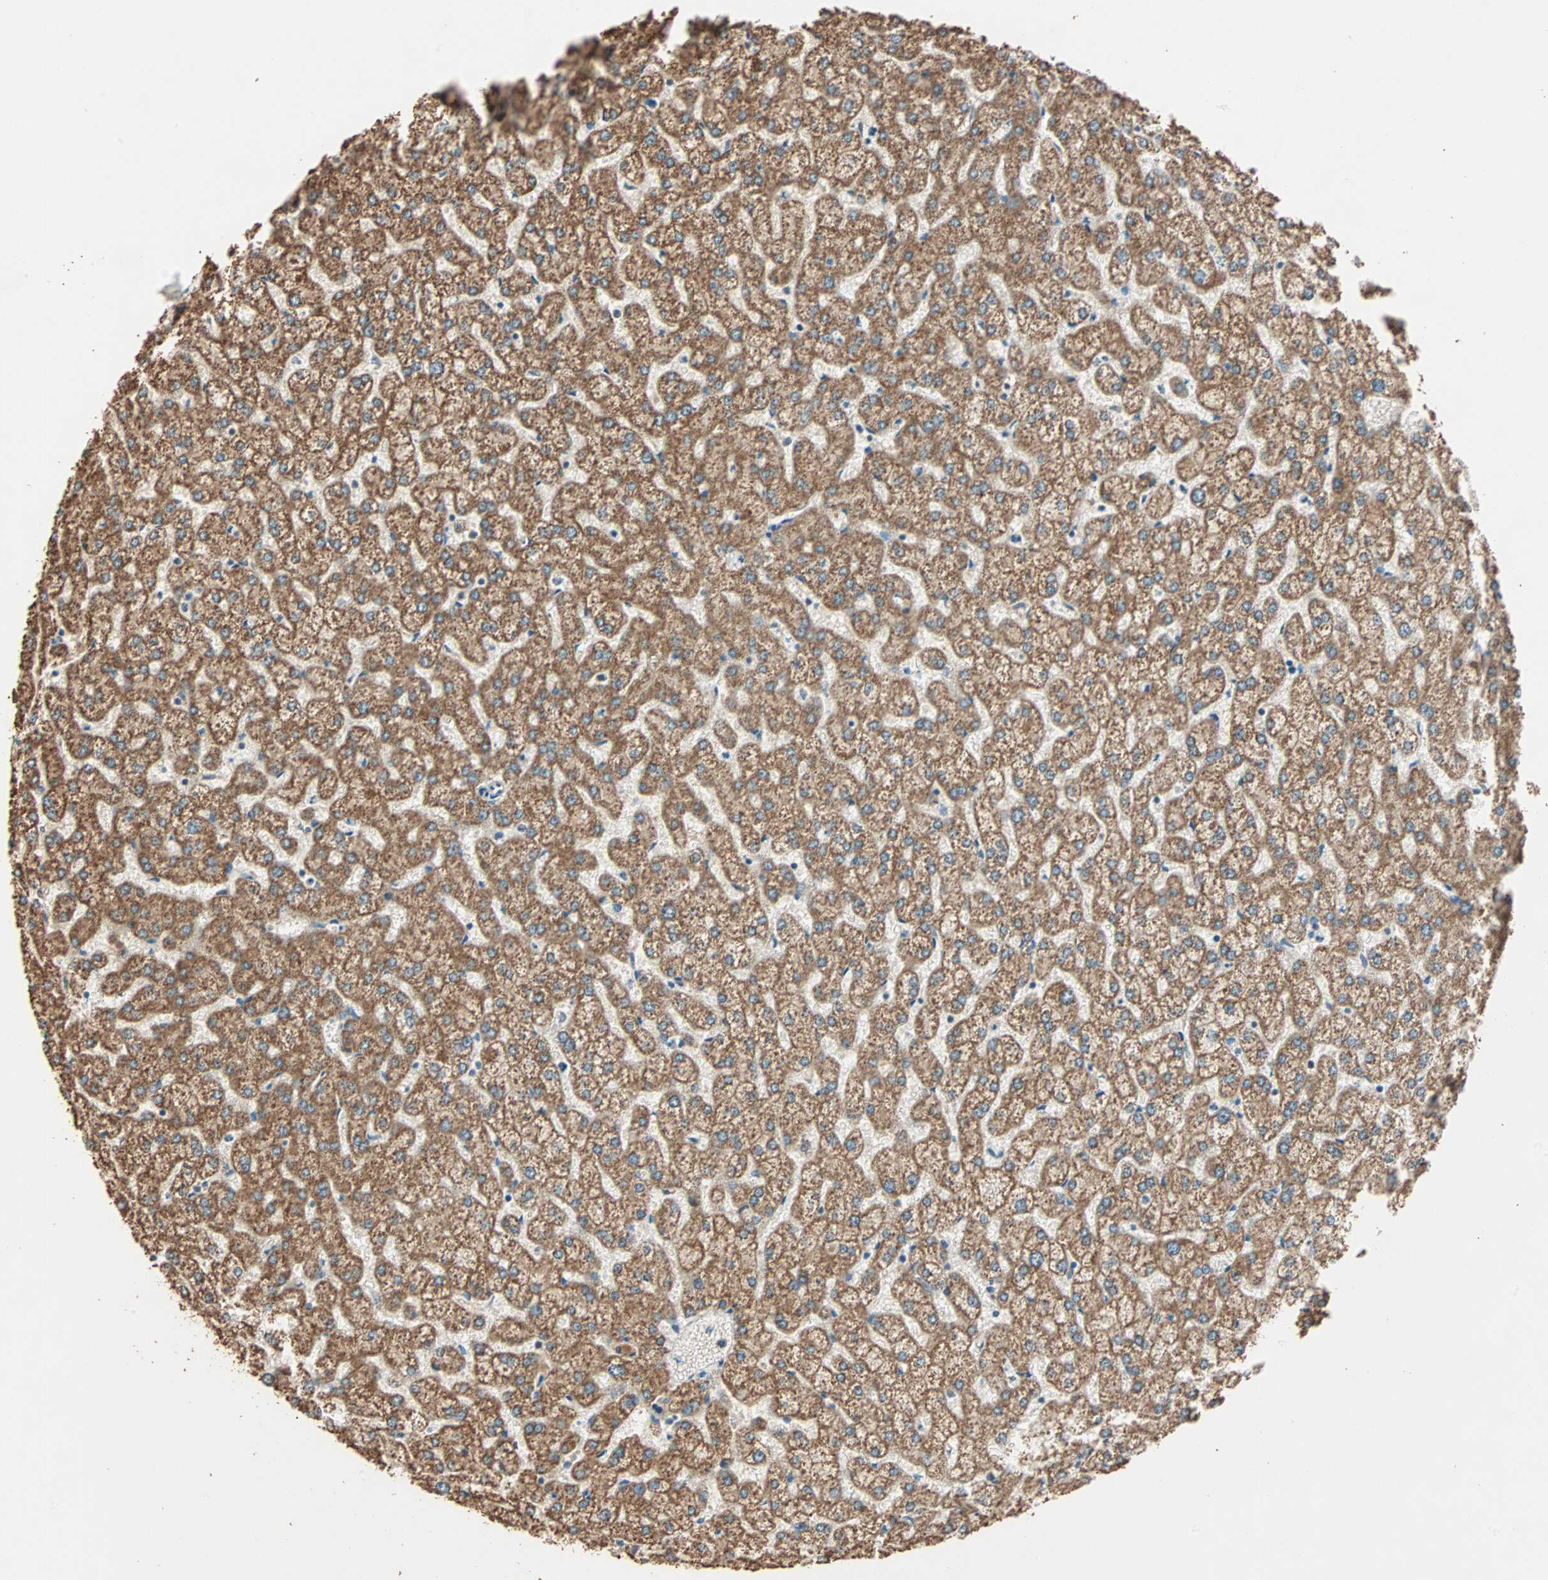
{"staining": {"intensity": "strong", "quantity": ">75%", "location": "cytoplasmic/membranous"}, "tissue": "liver", "cell_type": "Cholangiocytes", "image_type": "normal", "snomed": [{"axis": "morphology", "description": "Normal tissue, NOS"}, {"axis": "topography", "description": "Liver"}], "caption": "Strong cytoplasmic/membranous positivity is appreciated in approximately >75% of cholangiocytes in normal liver. (DAB IHC with brightfield microscopy, high magnification).", "gene": "EIF4G2", "patient": {"sex": "female", "age": 32}}